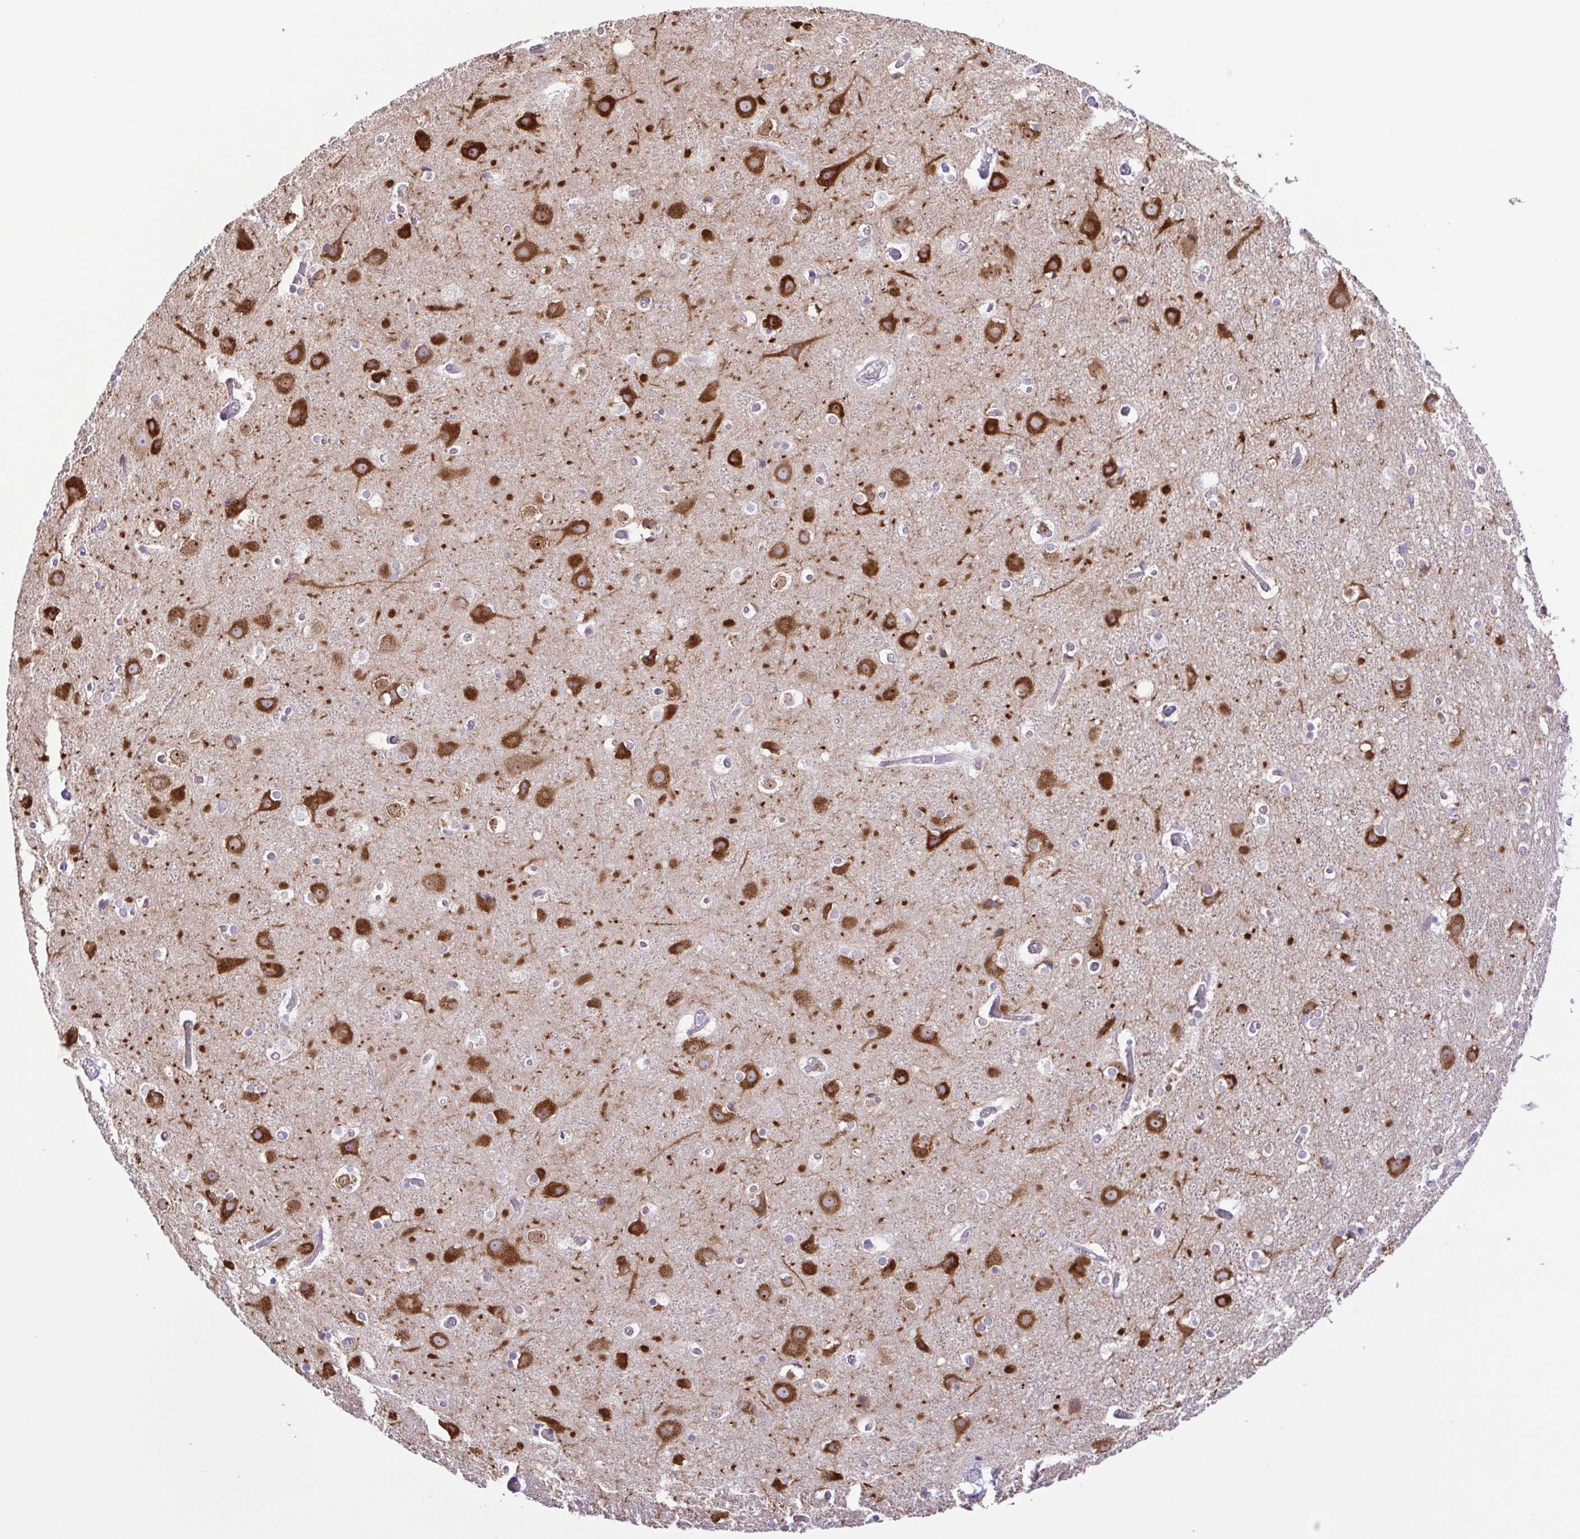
{"staining": {"intensity": "negative", "quantity": "none", "location": "none"}, "tissue": "cerebral cortex", "cell_type": "Endothelial cells", "image_type": "normal", "snomed": [{"axis": "morphology", "description": "Normal tissue, NOS"}, {"axis": "topography", "description": "Cerebral cortex"}], "caption": "High power microscopy image of an immunohistochemistry micrograph of unremarkable cerebral cortex, revealing no significant expression in endothelial cells. The staining was performed using DAB (3,3'-diaminobenzidine) to visualize the protein expression in brown, while the nuclei were stained in blue with hematoxylin (Magnification: 20x).", "gene": "FLT1", "patient": {"sex": "female", "age": 52}}